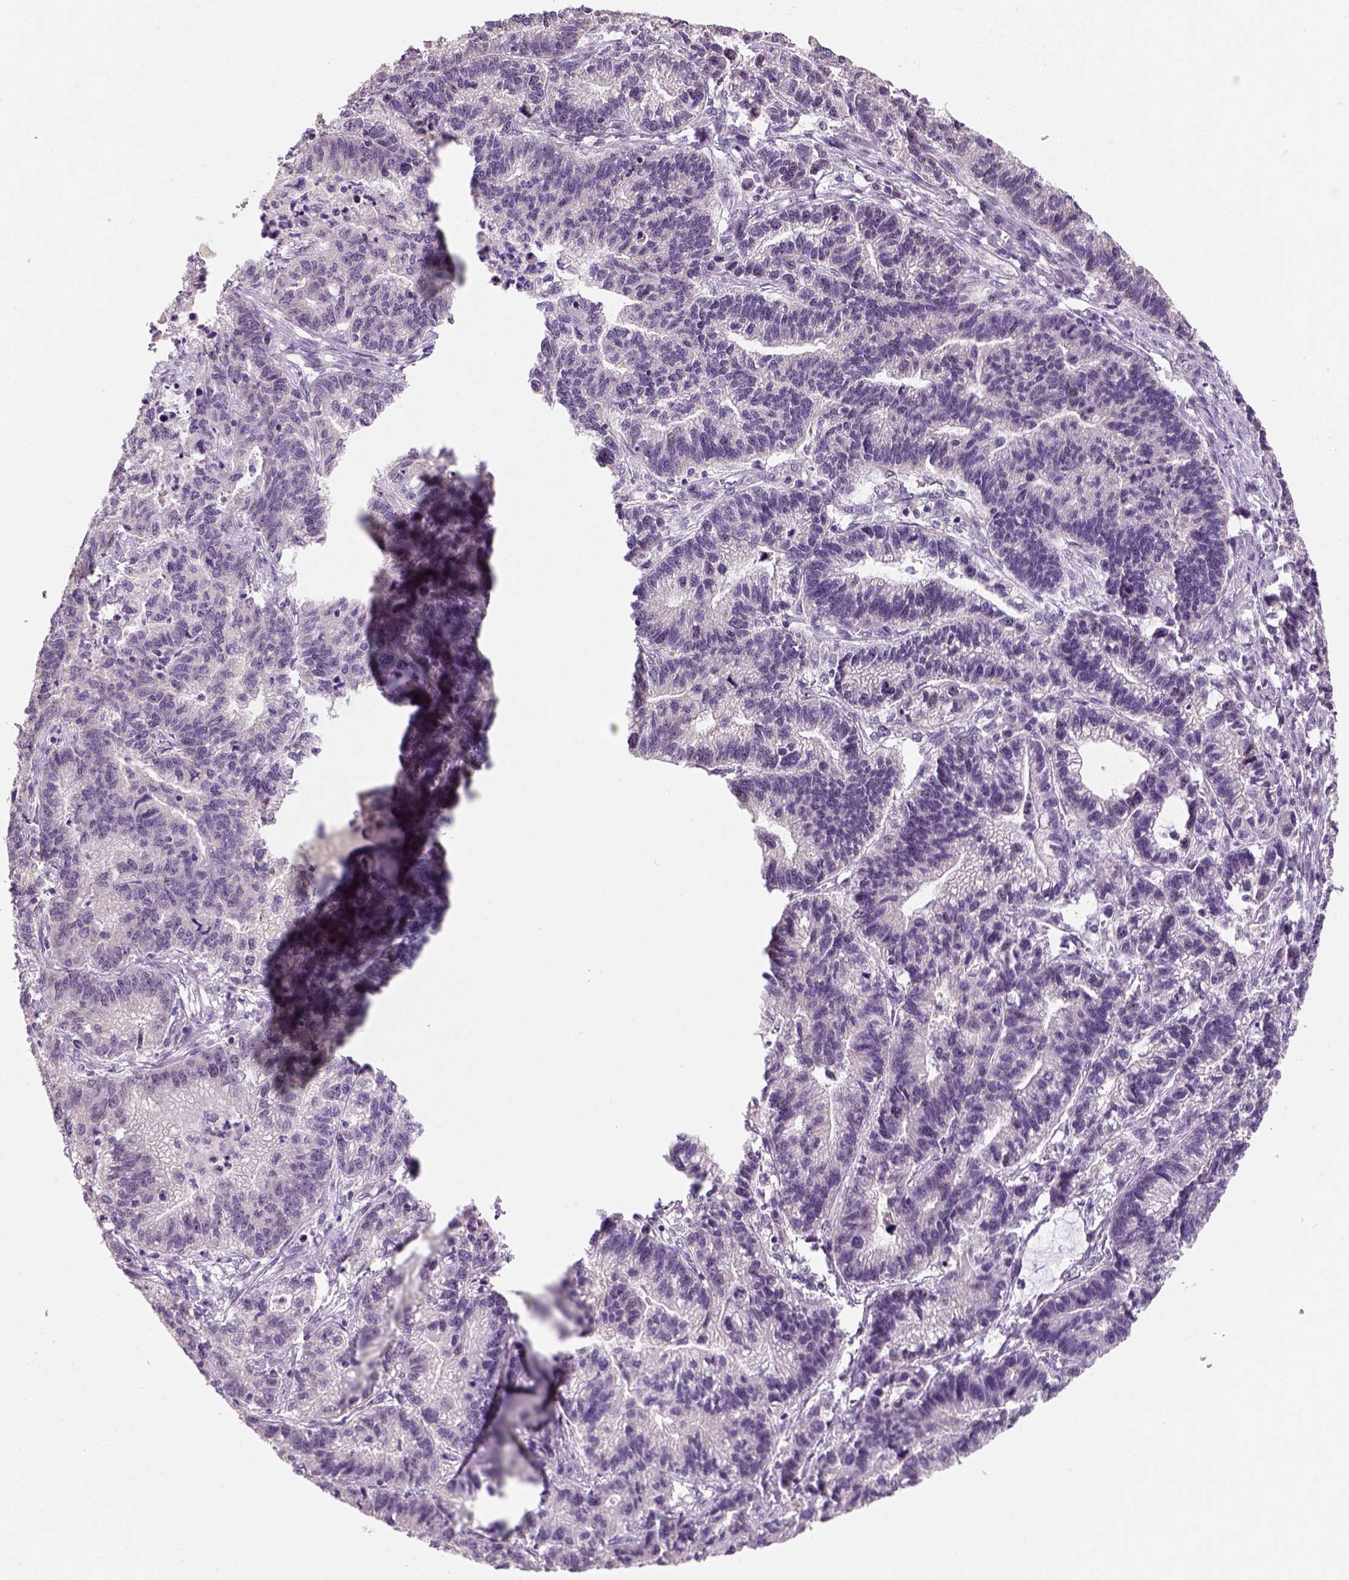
{"staining": {"intensity": "negative", "quantity": "none", "location": "none"}, "tissue": "stomach cancer", "cell_type": "Tumor cells", "image_type": "cancer", "snomed": [{"axis": "morphology", "description": "Adenocarcinoma, NOS"}, {"axis": "topography", "description": "Stomach"}], "caption": "This is an IHC photomicrograph of human stomach cancer. There is no positivity in tumor cells.", "gene": "DDX50", "patient": {"sex": "male", "age": 83}}